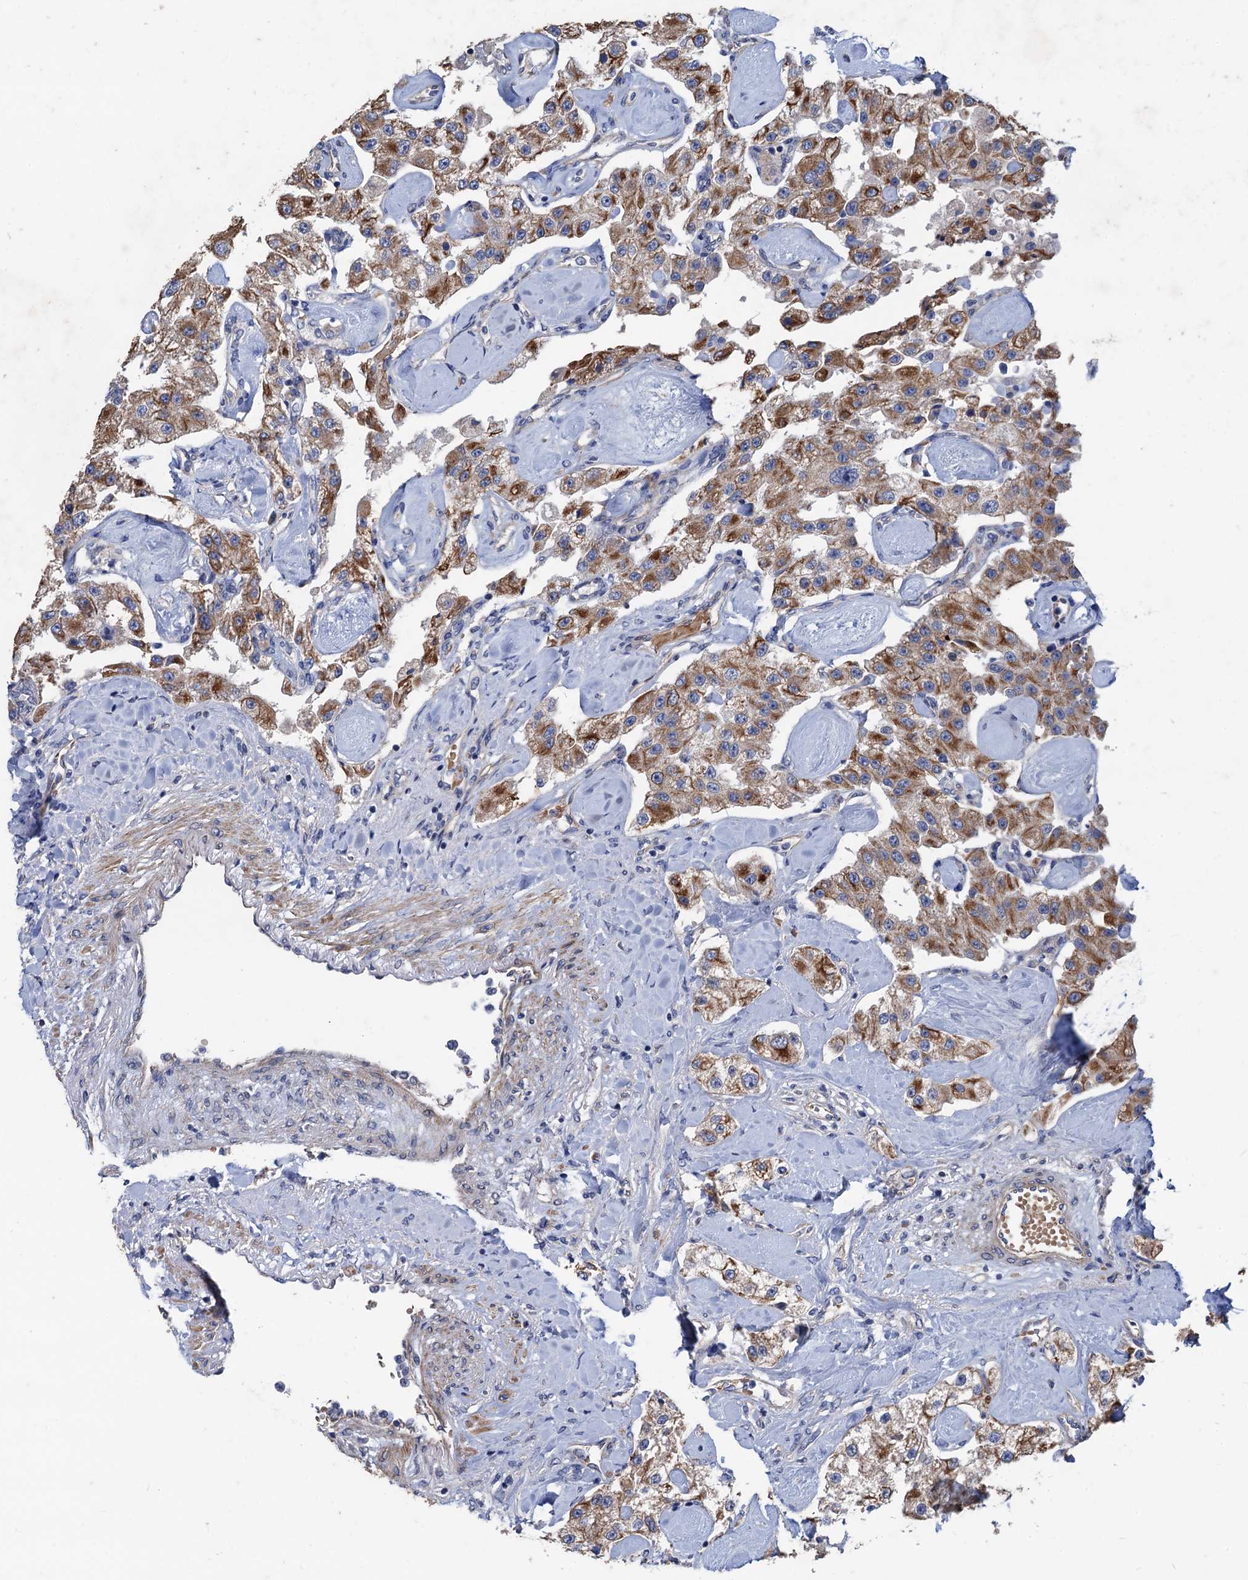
{"staining": {"intensity": "moderate", "quantity": ">75%", "location": "cytoplasmic/membranous"}, "tissue": "carcinoid", "cell_type": "Tumor cells", "image_type": "cancer", "snomed": [{"axis": "morphology", "description": "Carcinoid, malignant, NOS"}, {"axis": "topography", "description": "Pancreas"}], "caption": "A medium amount of moderate cytoplasmic/membranous expression is identified in about >75% of tumor cells in malignant carcinoid tissue.", "gene": "SMCO3", "patient": {"sex": "male", "age": 41}}